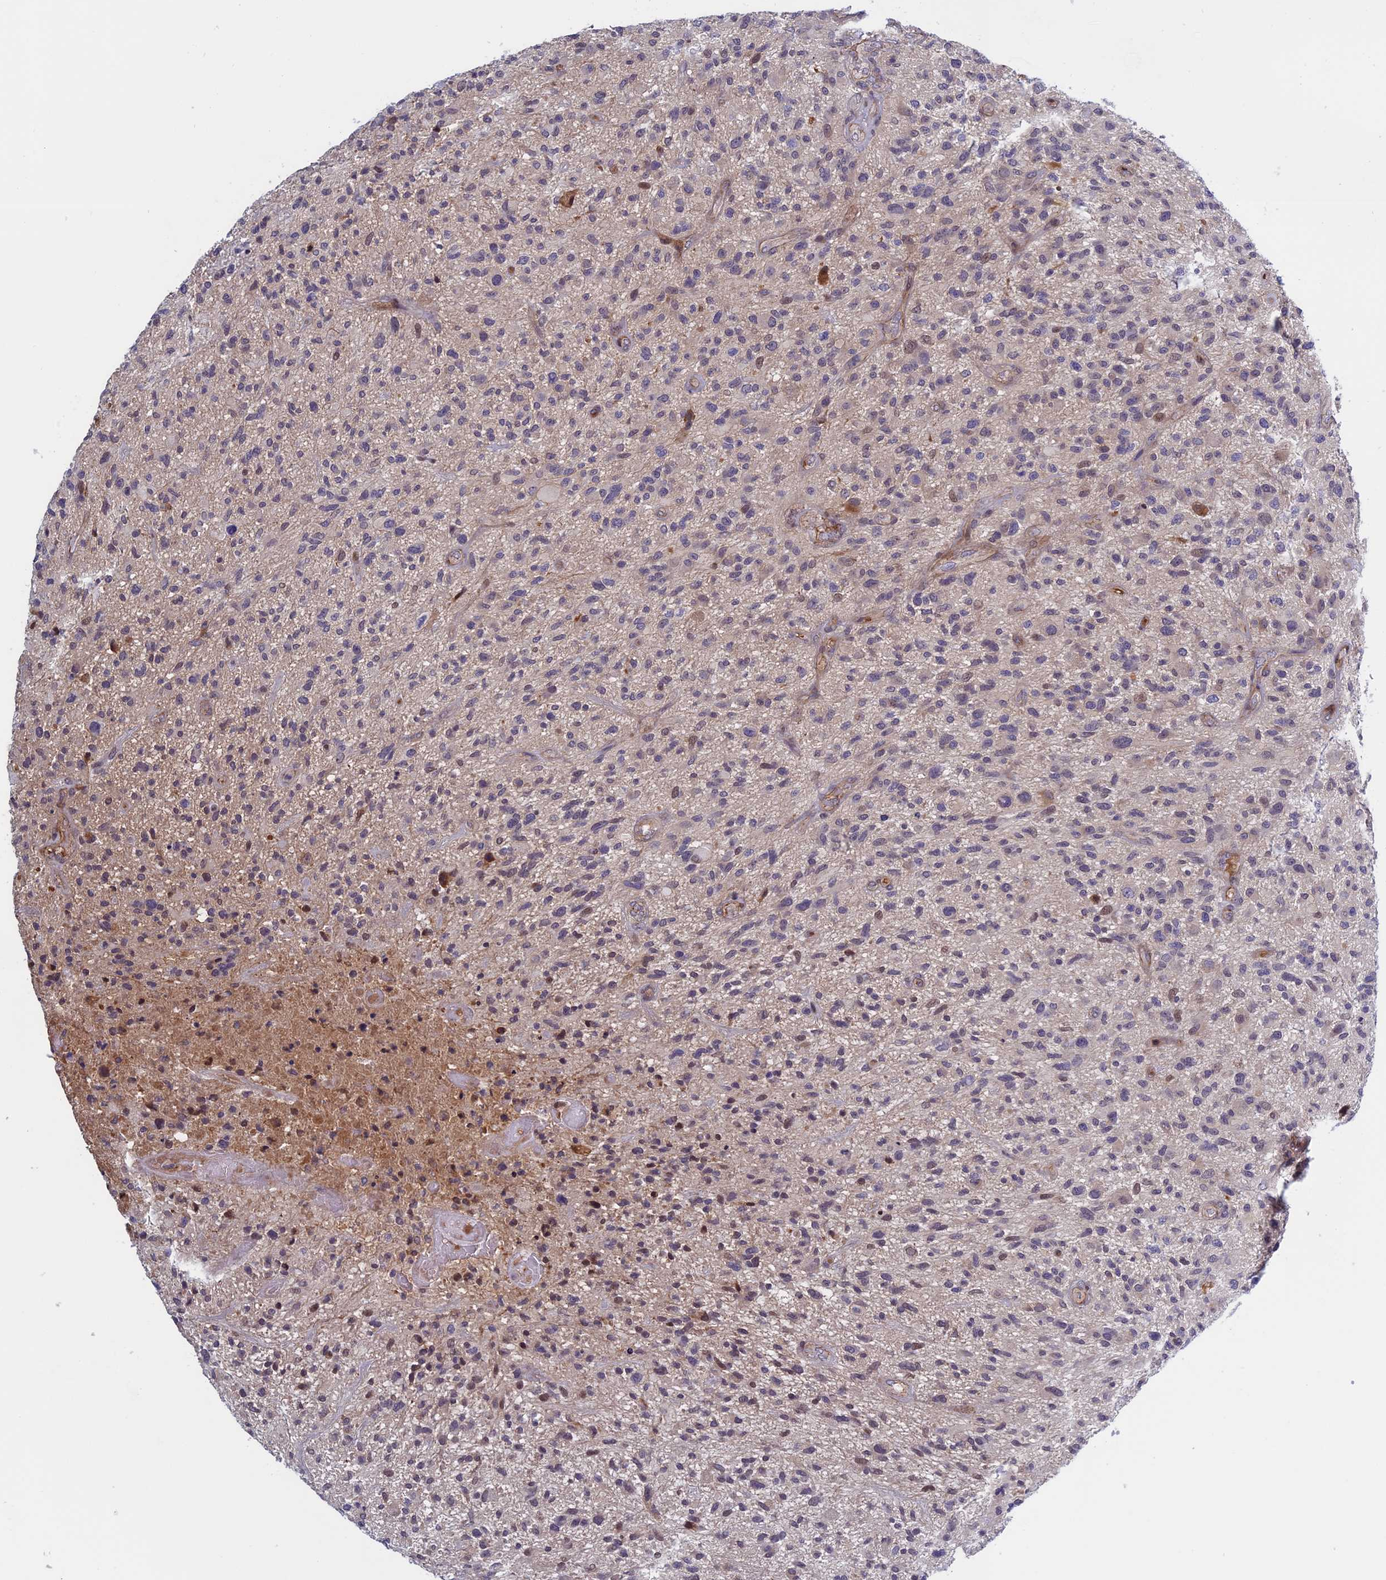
{"staining": {"intensity": "negative", "quantity": "none", "location": "none"}, "tissue": "glioma", "cell_type": "Tumor cells", "image_type": "cancer", "snomed": [{"axis": "morphology", "description": "Glioma, malignant, High grade"}, {"axis": "topography", "description": "Brain"}], "caption": "The photomicrograph shows no significant expression in tumor cells of high-grade glioma (malignant). (Brightfield microscopy of DAB immunohistochemistry at high magnification).", "gene": "FADS1", "patient": {"sex": "male", "age": 47}}